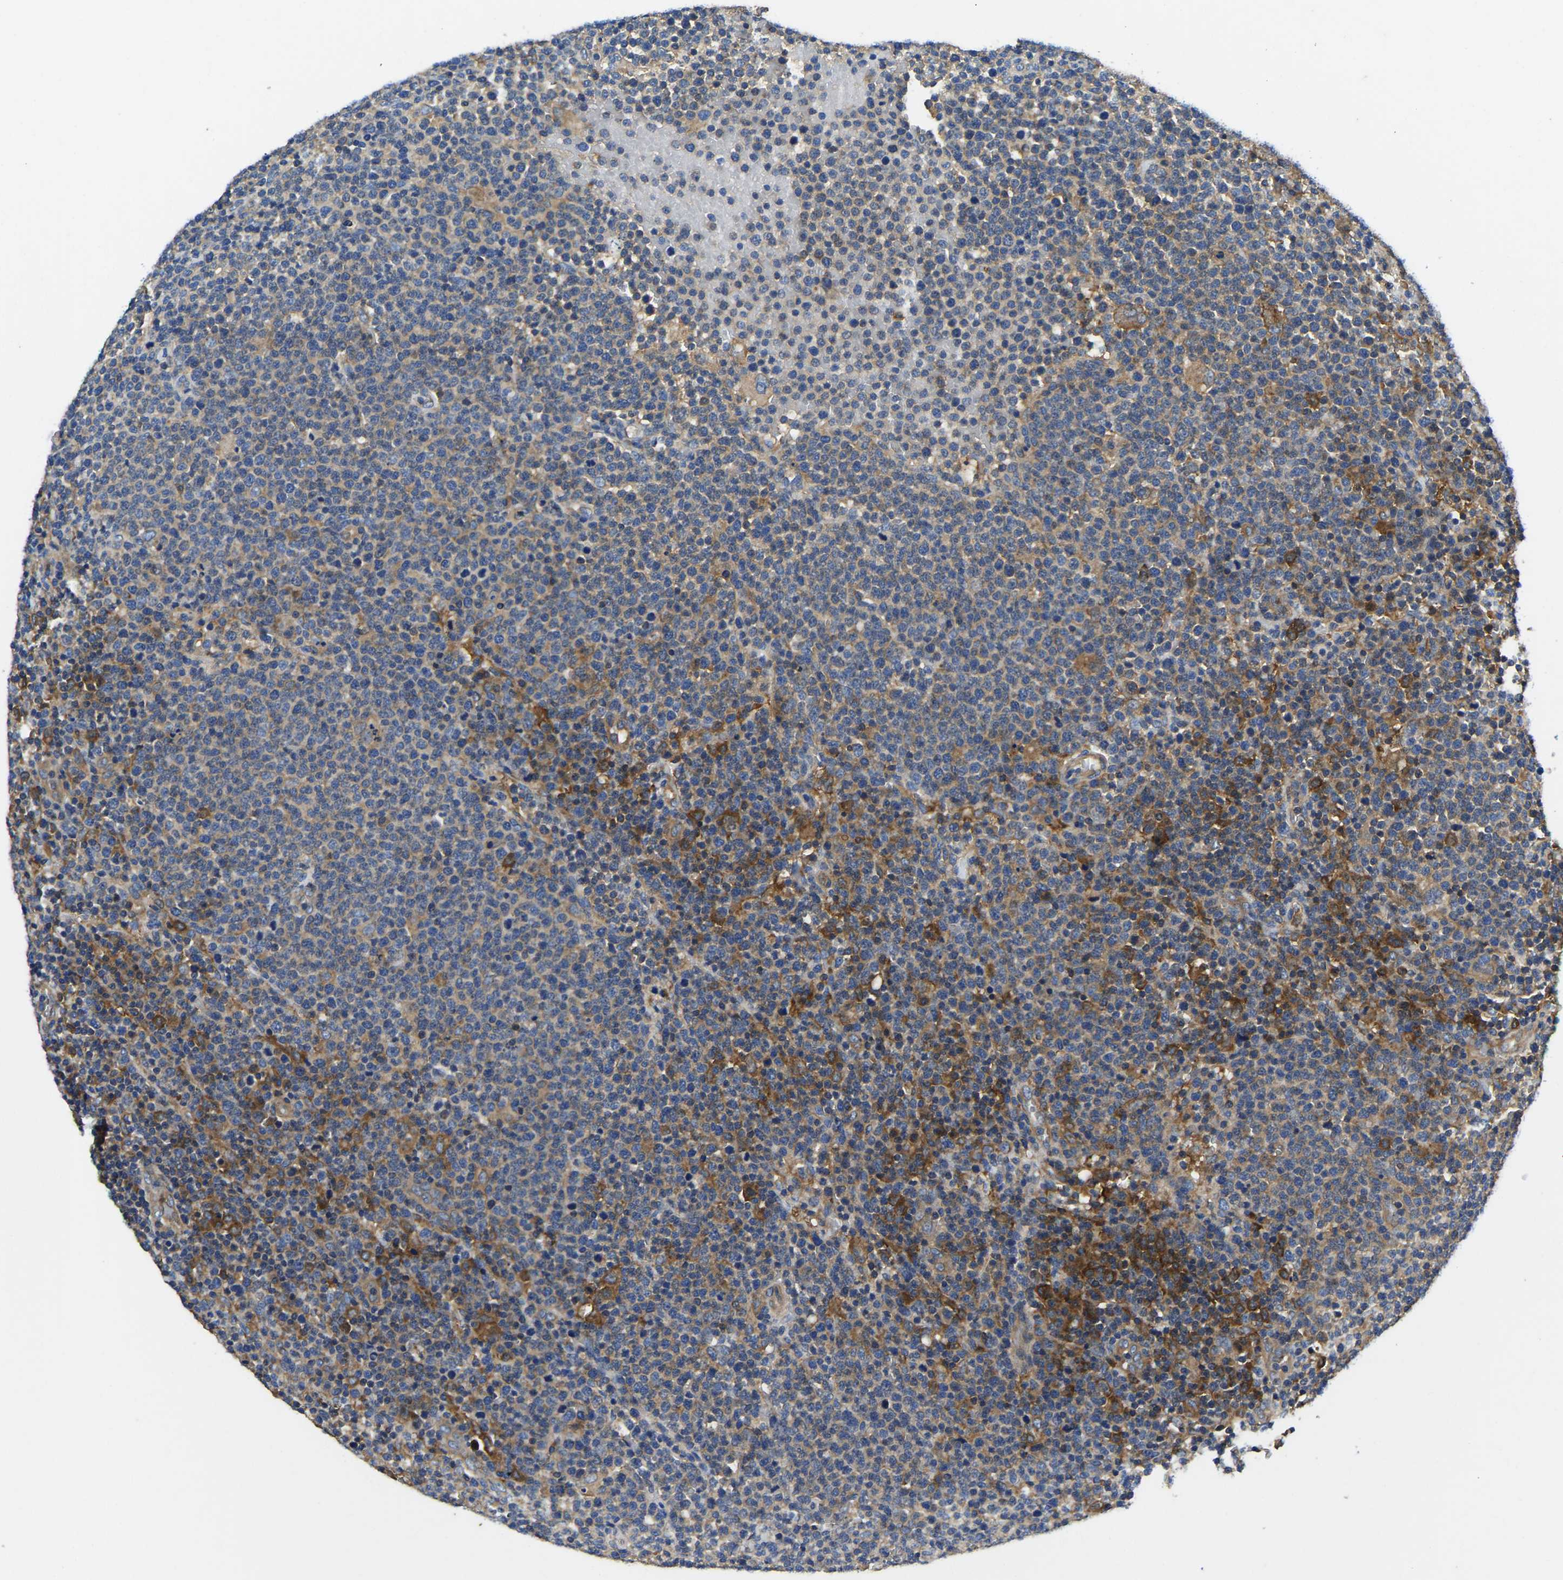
{"staining": {"intensity": "weak", "quantity": "<25%", "location": "cytoplasmic/membranous"}, "tissue": "lymphoma", "cell_type": "Tumor cells", "image_type": "cancer", "snomed": [{"axis": "morphology", "description": "Malignant lymphoma, non-Hodgkin's type, High grade"}, {"axis": "topography", "description": "Lymph node"}], "caption": "A photomicrograph of high-grade malignant lymphoma, non-Hodgkin's type stained for a protein exhibits no brown staining in tumor cells. (Stains: DAB (3,3'-diaminobenzidine) immunohistochemistry (IHC) with hematoxylin counter stain, Microscopy: brightfield microscopy at high magnification).", "gene": "STAT2", "patient": {"sex": "male", "age": 61}}